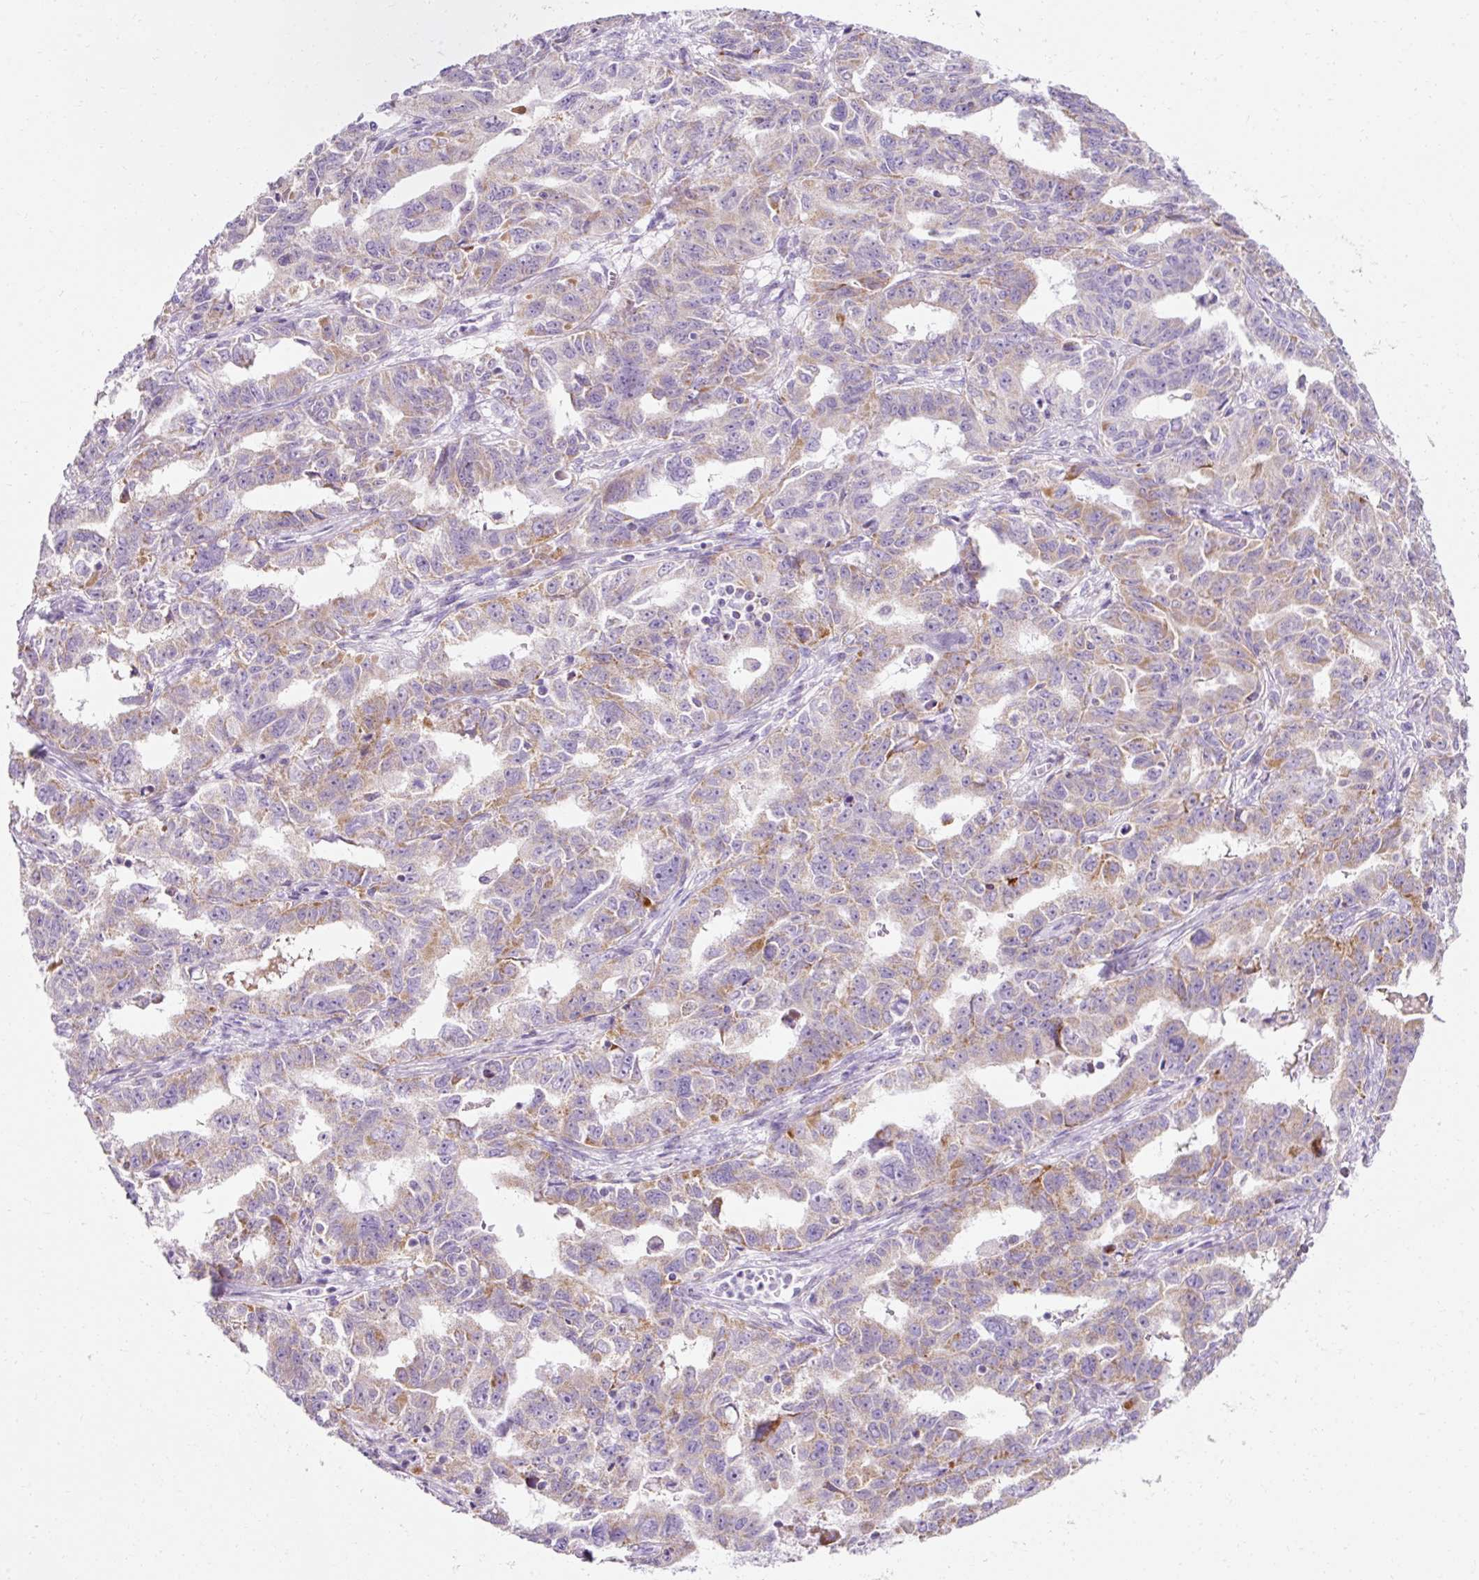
{"staining": {"intensity": "weak", "quantity": "25%-75%", "location": "cytoplasmic/membranous"}, "tissue": "ovarian cancer", "cell_type": "Tumor cells", "image_type": "cancer", "snomed": [{"axis": "morphology", "description": "Adenocarcinoma, NOS"}, {"axis": "morphology", "description": "Carcinoma, endometroid"}, {"axis": "topography", "description": "Ovary"}], "caption": "Protein staining of ovarian cancer (endometroid carcinoma) tissue reveals weak cytoplasmic/membranous expression in about 25%-75% of tumor cells. (DAB = brown stain, brightfield microscopy at high magnification).", "gene": "PLPP2", "patient": {"sex": "female", "age": 72}}